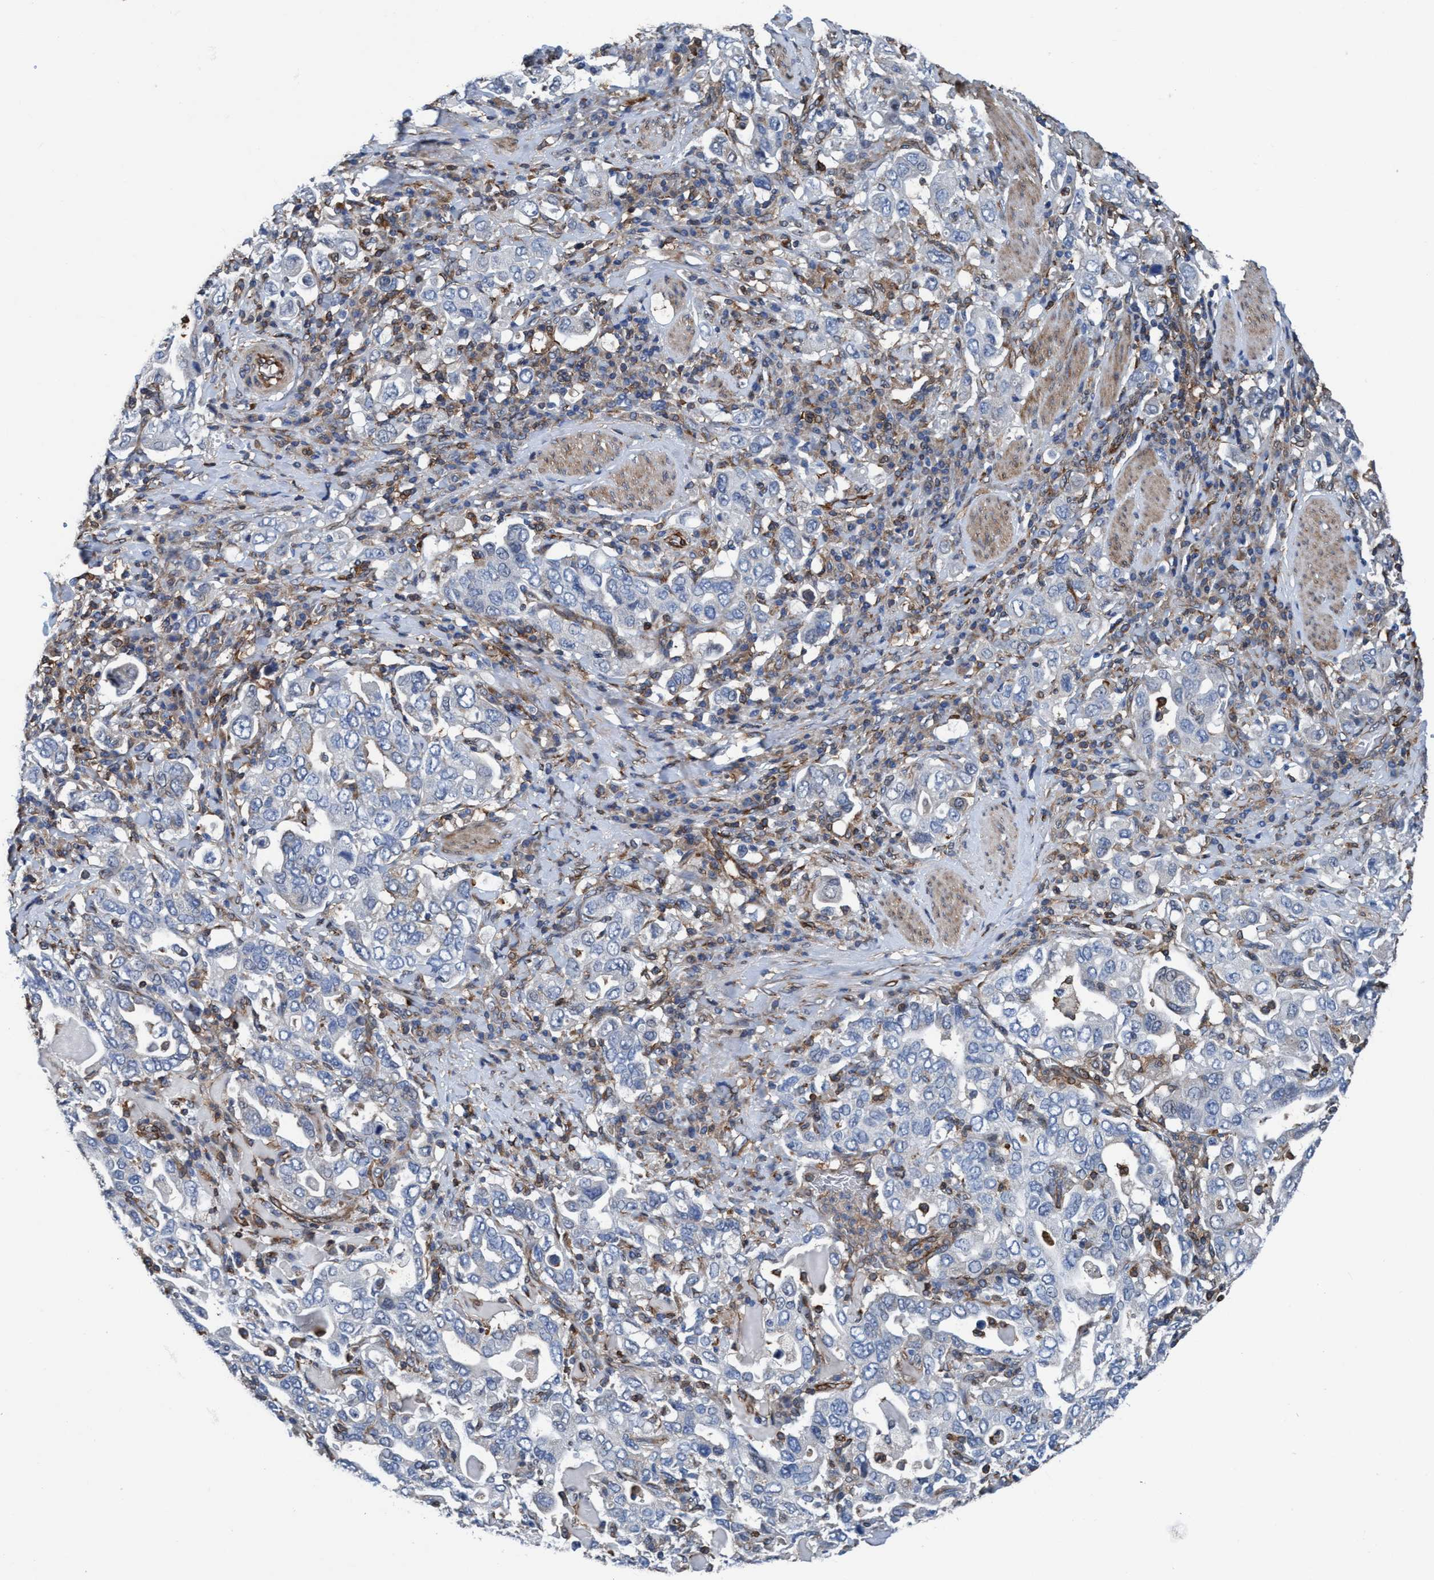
{"staining": {"intensity": "weak", "quantity": "<25%", "location": "cytoplasmic/membranous"}, "tissue": "stomach cancer", "cell_type": "Tumor cells", "image_type": "cancer", "snomed": [{"axis": "morphology", "description": "Adenocarcinoma, NOS"}, {"axis": "topography", "description": "Stomach, upper"}], "caption": "Immunohistochemistry (IHC) photomicrograph of human stomach cancer stained for a protein (brown), which exhibits no positivity in tumor cells. The staining was performed using DAB to visualize the protein expression in brown, while the nuclei were stained in blue with hematoxylin (Magnification: 20x).", "gene": "NMT1", "patient": {"sex": "male", "age": 62}}